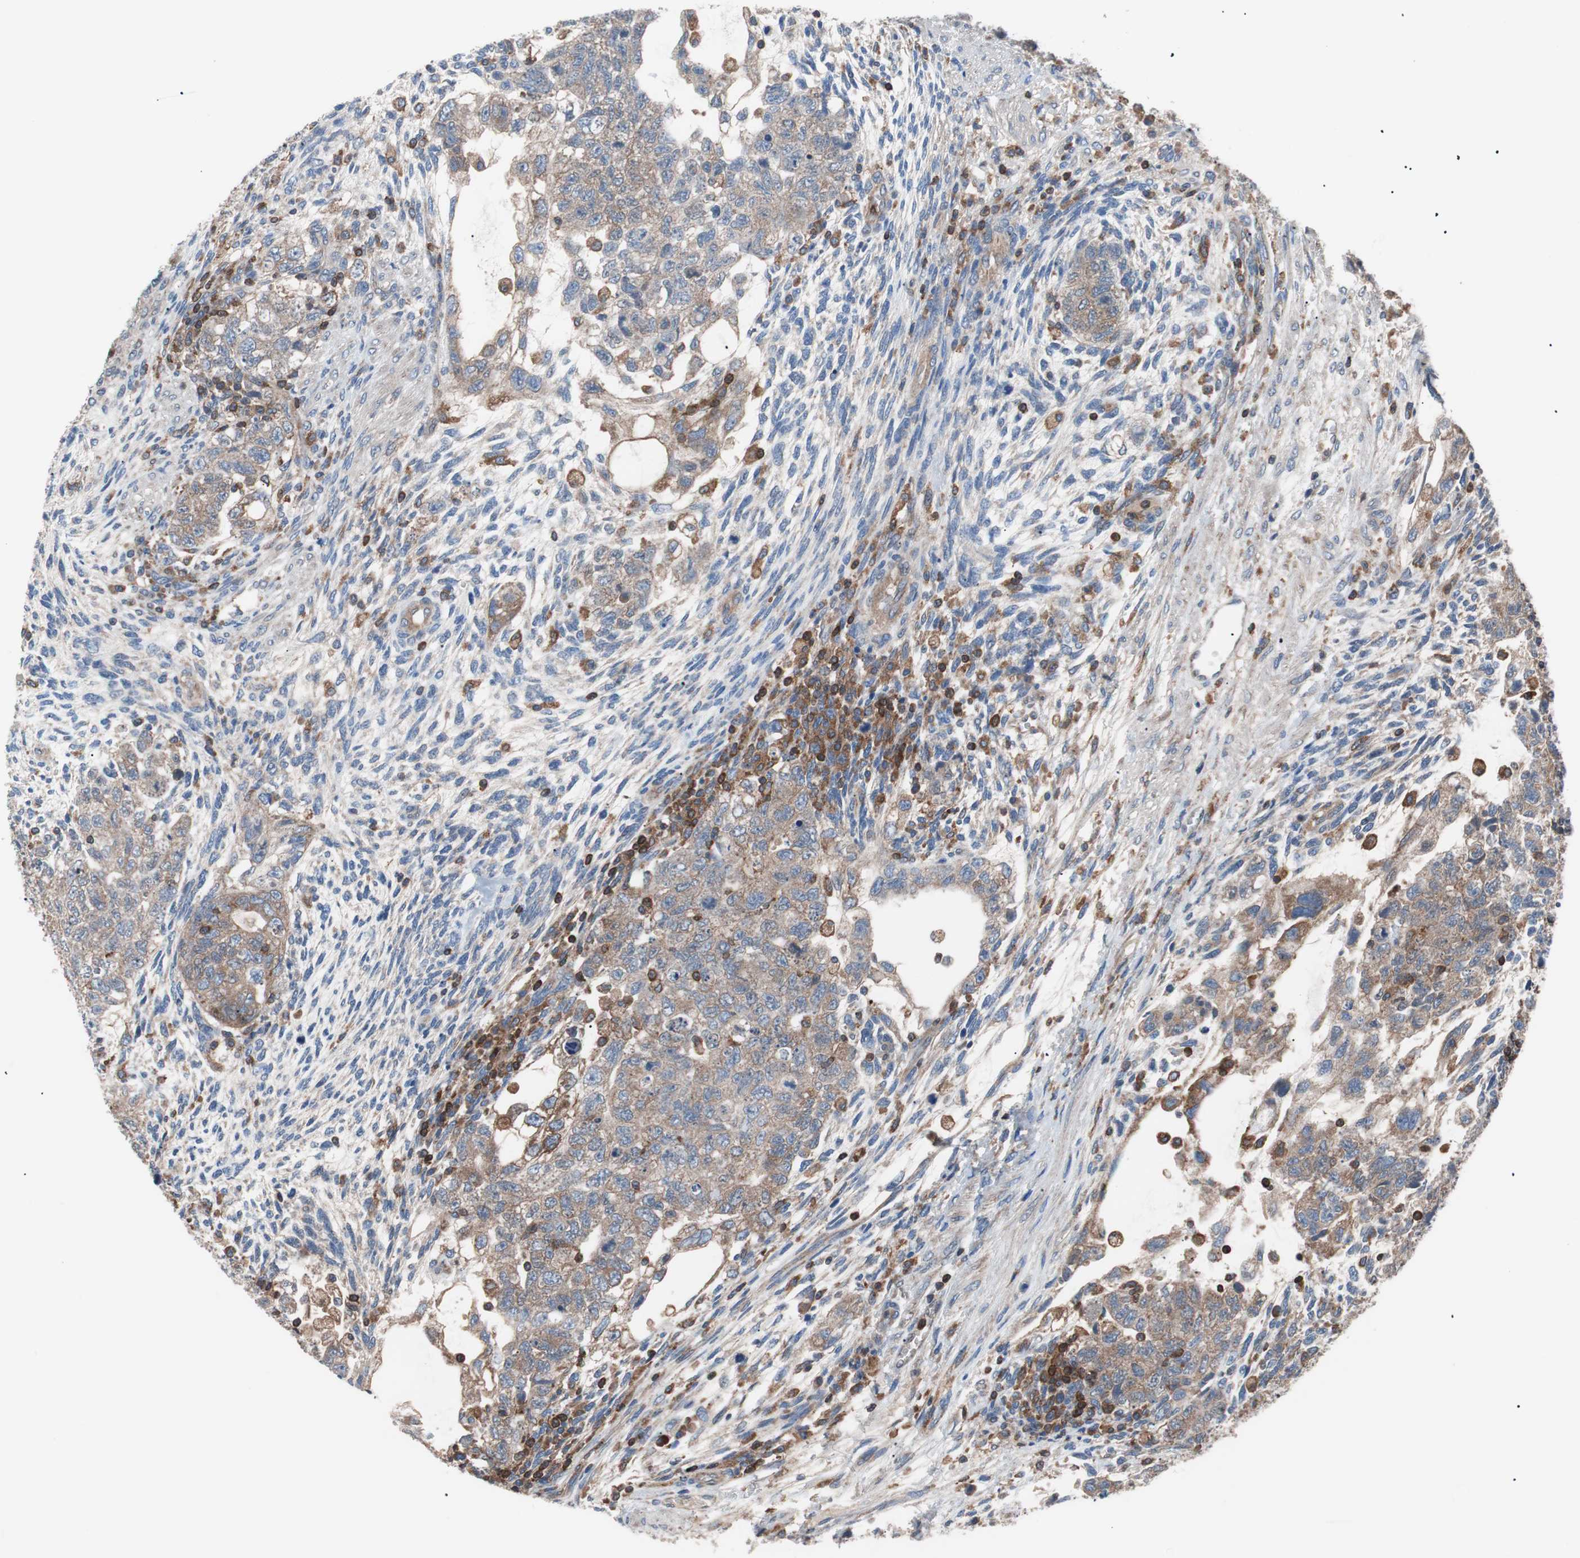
{"staining": {"intensity": "moderate", "quantity": ">75%", "location": "cytoplasmic/membranous"}, "tissue": "testis cancer", "cell_type": "Tumor cells", "image_type": "cancer", "snomed": [{"axis": "morphology", "description": "Normal tissue, NOS"}, {"axis": "morphology", "description": "Carcinoma, Embryonal, NOS"}, {"axis": "topography", "description": "Testis"}], "caption": "Human testis cancer stained with a protein marker shows moderate staining in tumor cells.", "gene": "PIK3R1", "patient": {"sex": "male", "age": 36}}